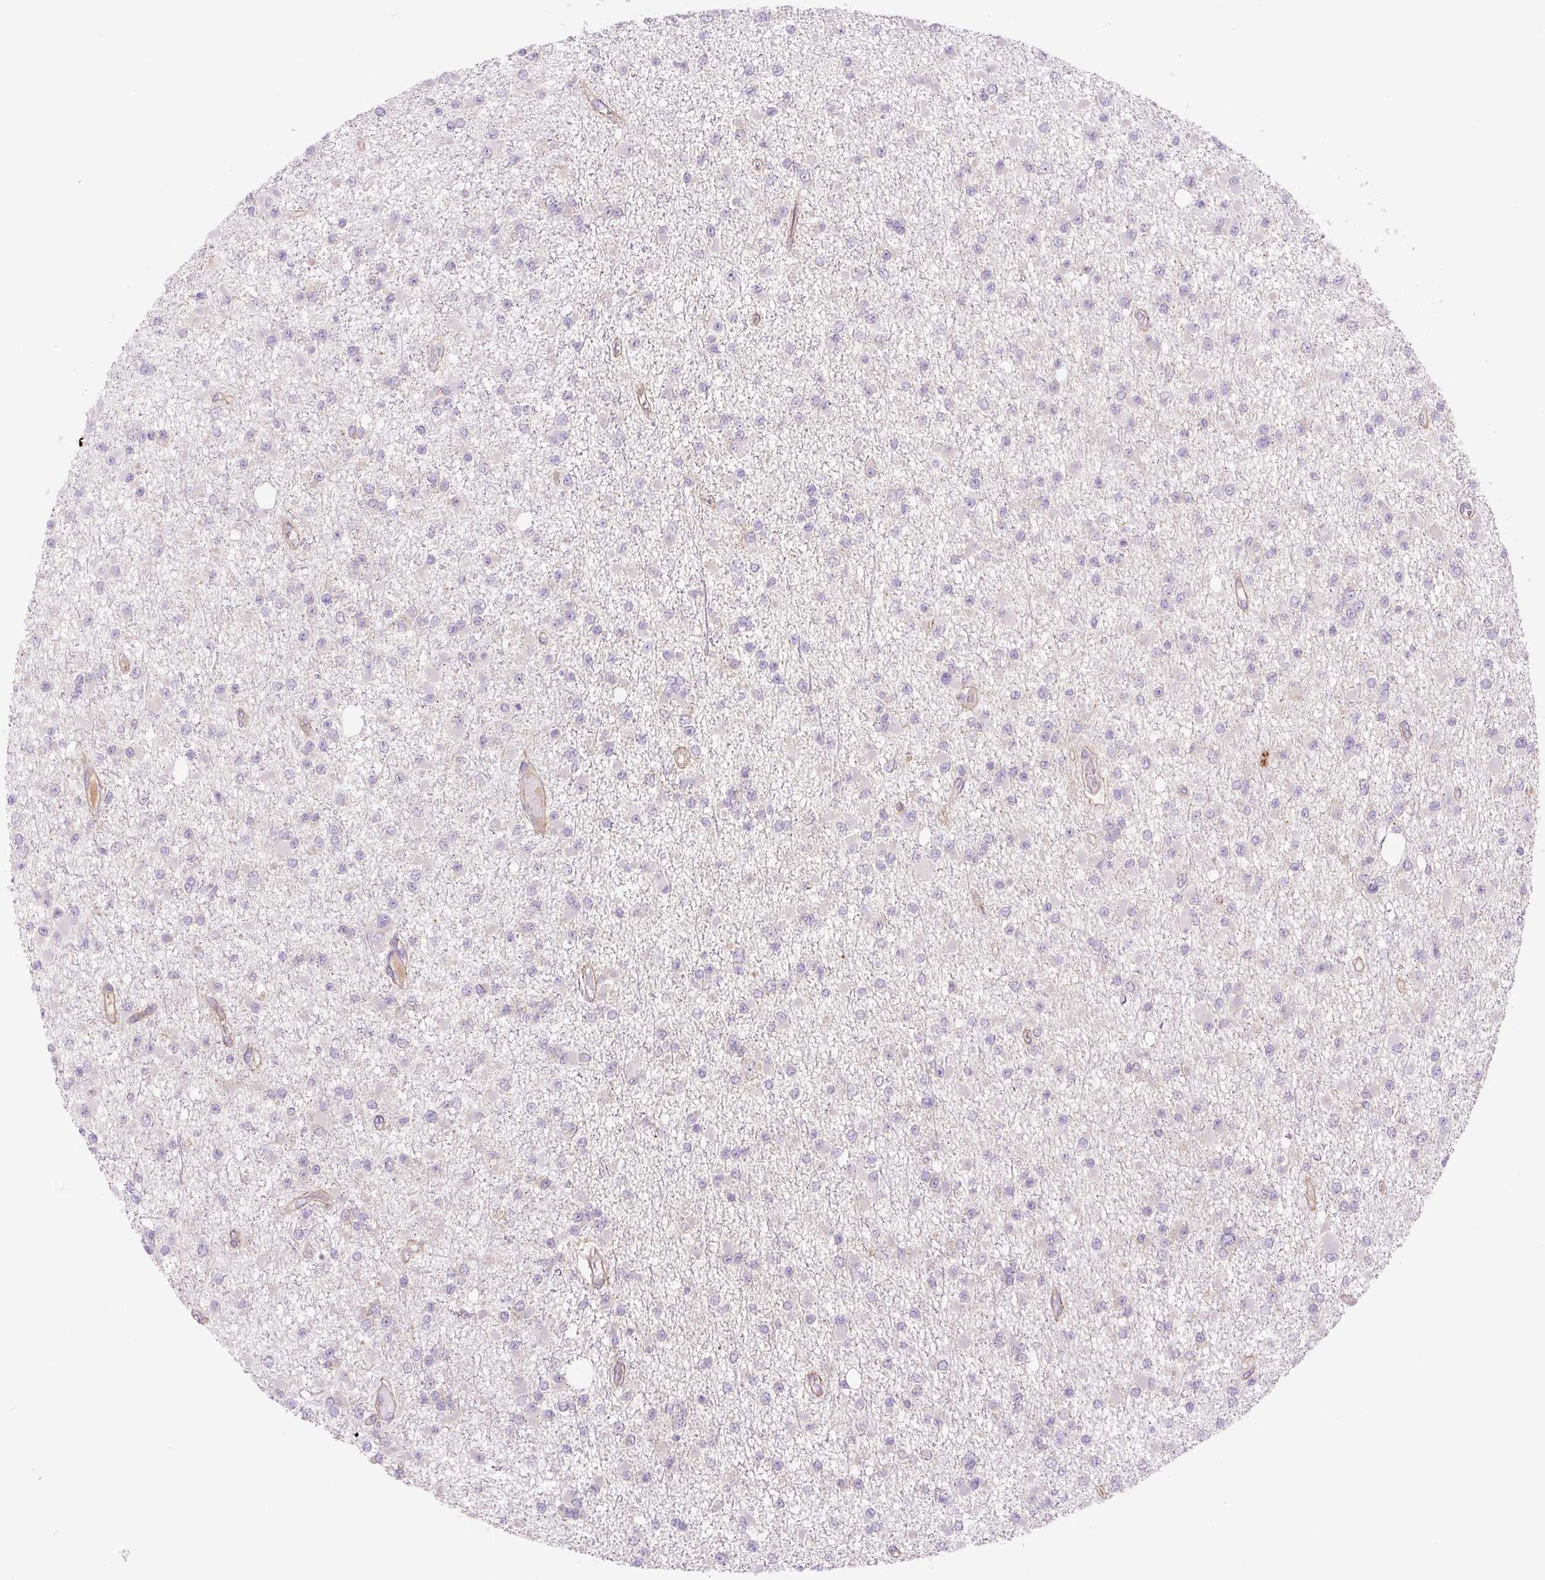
{"staining": {"intensity": "negative", "quantity": "none", "location": "none"}, "tissue": "glioma", "cell_type": "Tumor cells", "image_type": "cancer", "snomed": [{"axis": "morphology", "description": "Glioma, malignant, Low grade"}, {"axis": "topography", "description": "Brain"}], "caption": "Tumor cells show no significant staining in malignant glioma (low-grade). Brightfield microscopy of immunohistochemistry stained with DAB (3,3'-diaminobenzidine) (brown) and hematoxylin (blue), captured at high magnification.", "gene": "CCNI2", "patient": {"sex": "female", "age": 22}}